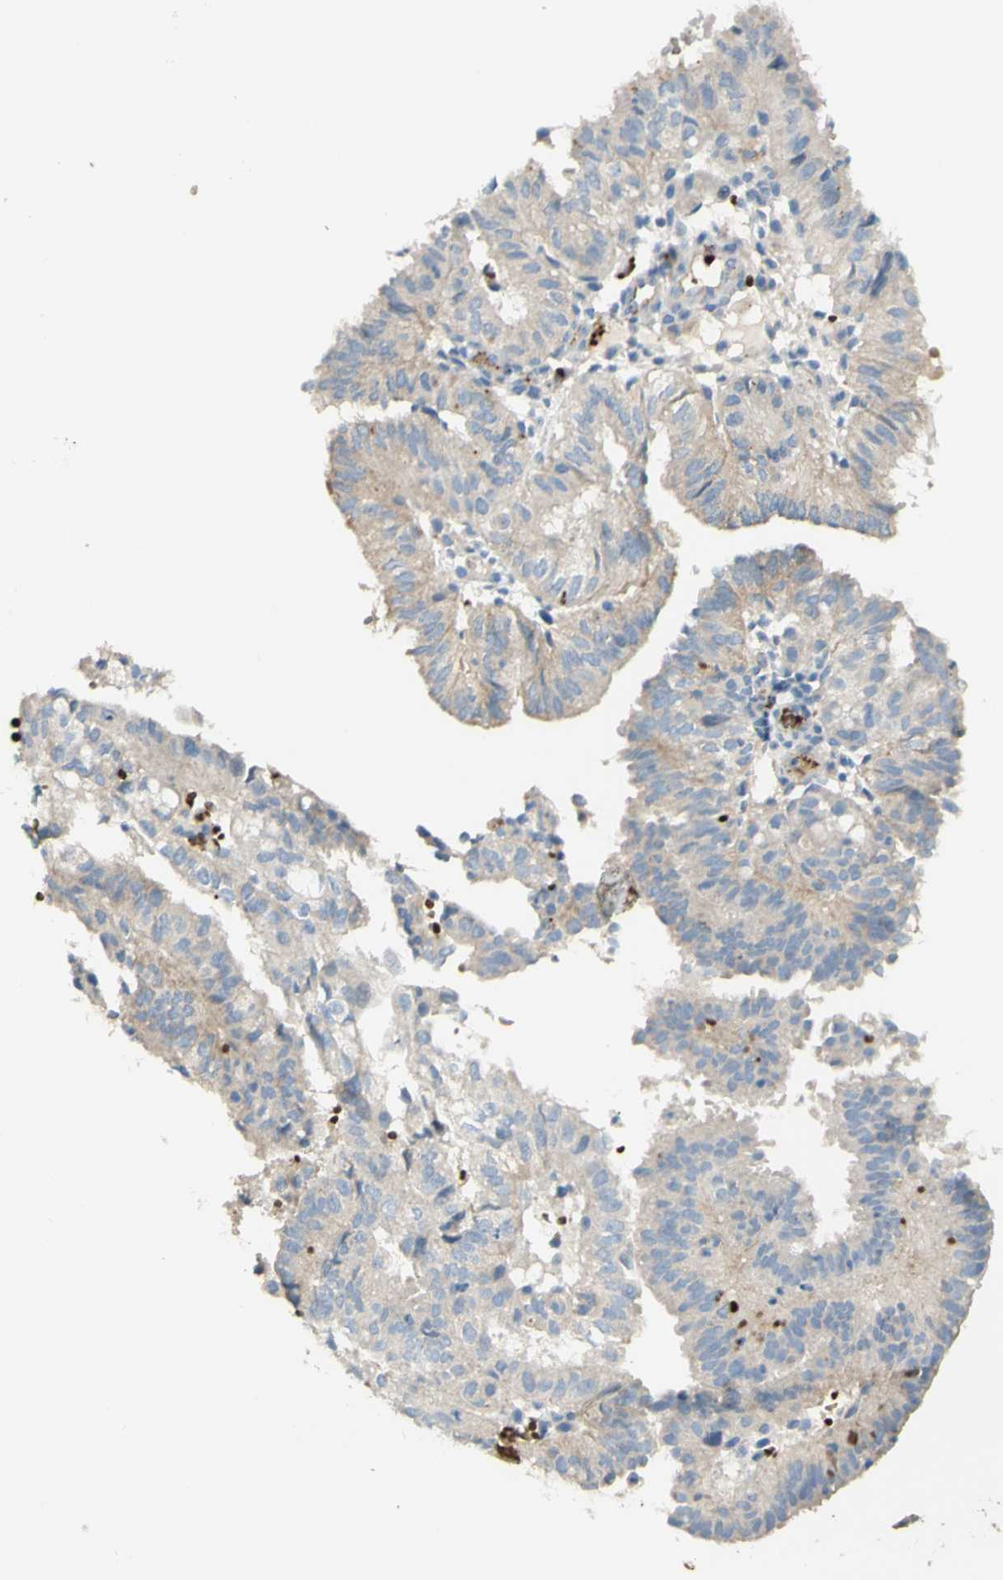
{"staining": {"intensity": "weak", "quantity": "<25%", "location": "cytoplasmic/membranous"}, "tissue": "endometrial cancer", "cell_type": "Tumor cells", "image_type": "cancer", "snomed": [{"axis": "morphology", "description": "Adenocarcinoma, NOS"}, {"axis": "topography", "description": "Uterus"}], "caption": "This photomicrograph is of adenocarcinoma (endometrial) stained with immunohistochemistry (IHC) to label a protein in brown with the nuclei are counter-stained blue. There is no positivity in tumor cells. The staining was performed using DAB (3,3'-diaminobenzidine) to visualize the protein expression in brown, while the nuclei were stained in blue with hematoxylin (Magnification: 20x).", "gene": "GAN", "patient": {"sex": "female", "age": 60}}